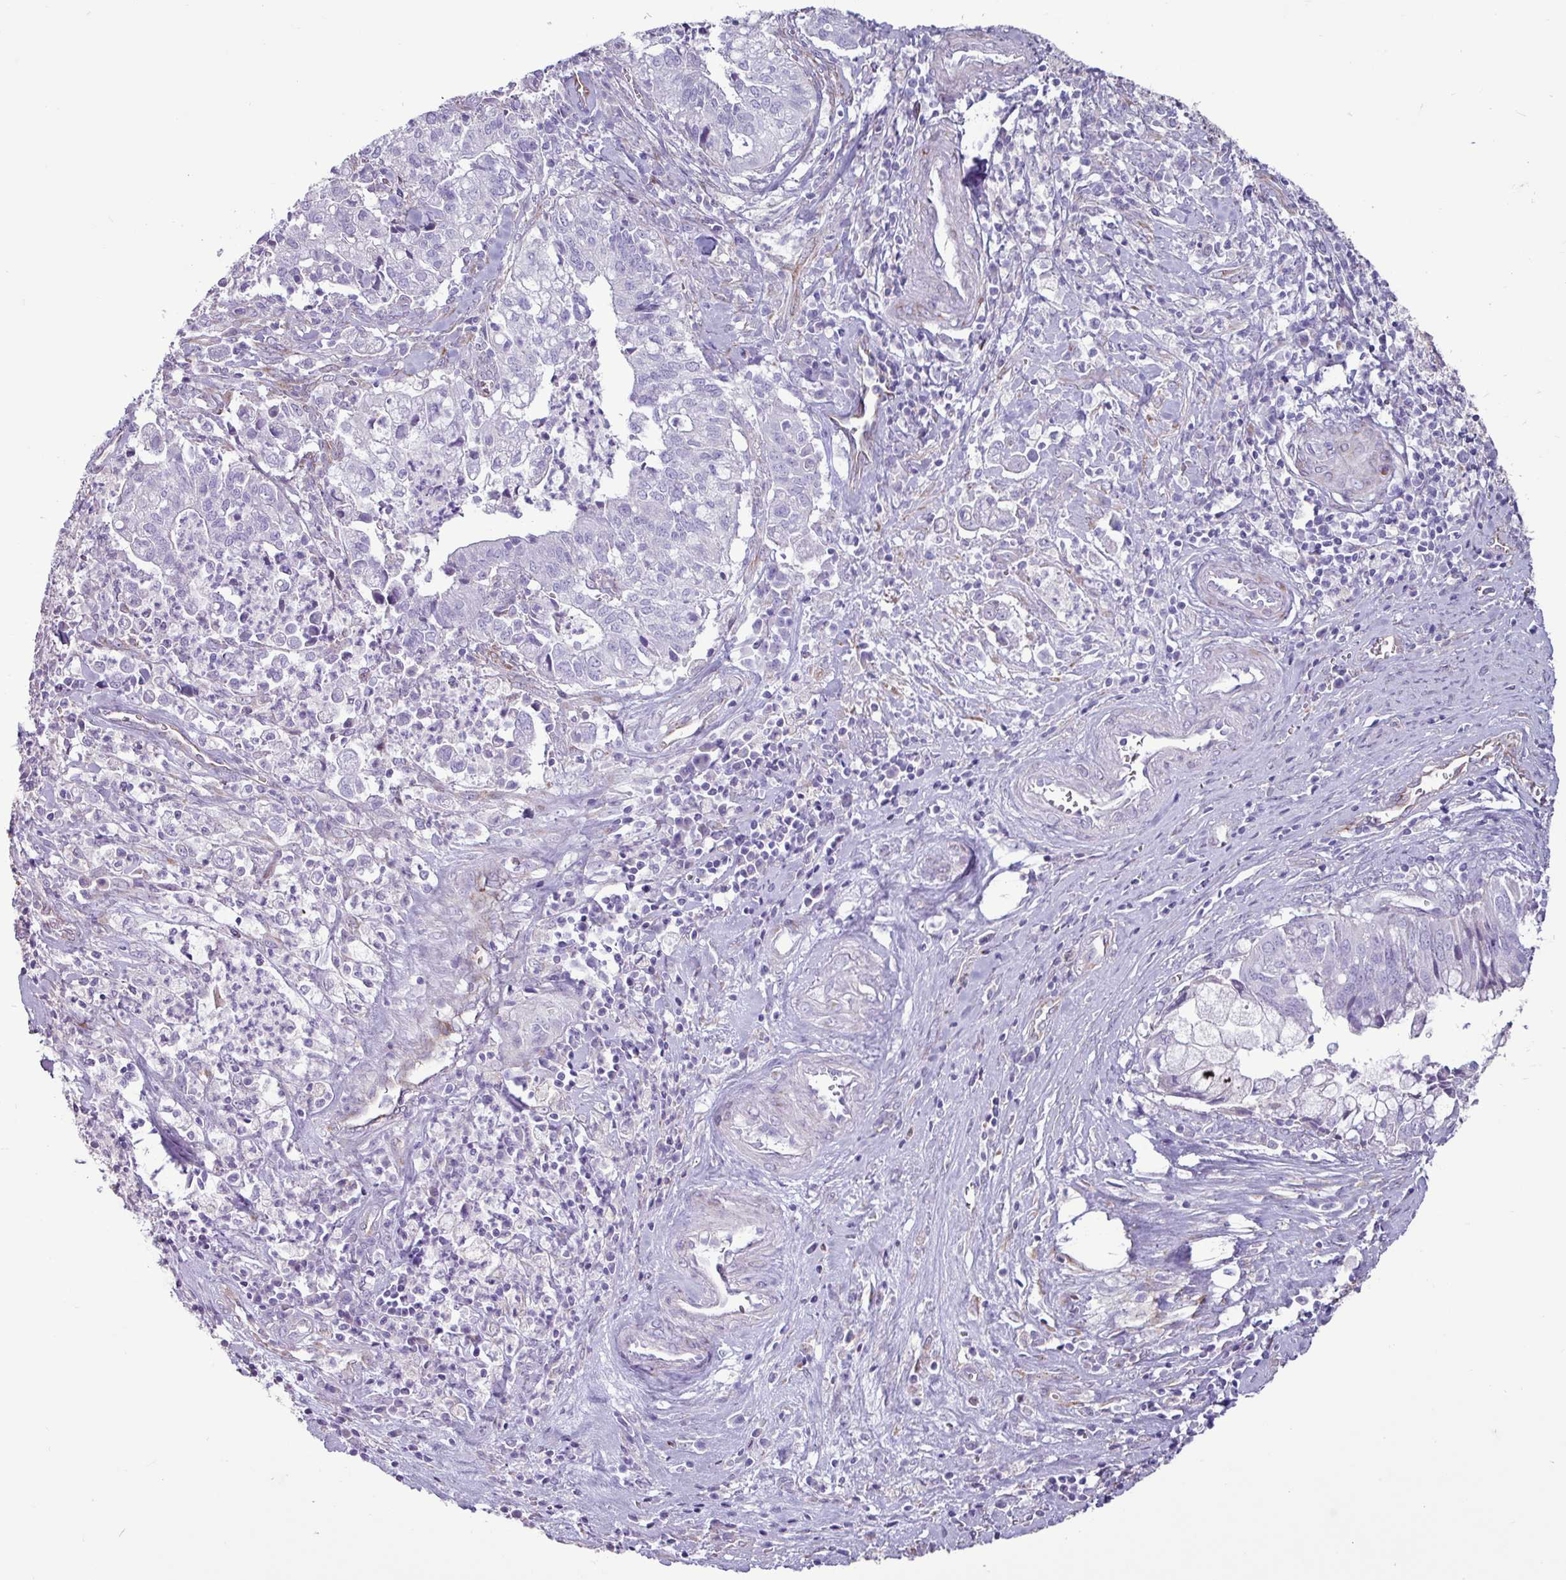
{"staining": {"intensity": "negative", "quantity": "none", "location": "none"}, "tissue": "cervical cancer", "cell_type": "Tumor cells", "image_type": "cancer", "snomed": [{"axis": "morphology", "description": "Adenocarcinoma, NOS"}, {"axis": "topography", "description": "Cervix"}], "caption": "Cervical cancer was stained to show a protein in brown. There is no significant positivity in tumor cells.", "gene": "PPP1R35", "patient": {"sex": "female", "age": 44}}